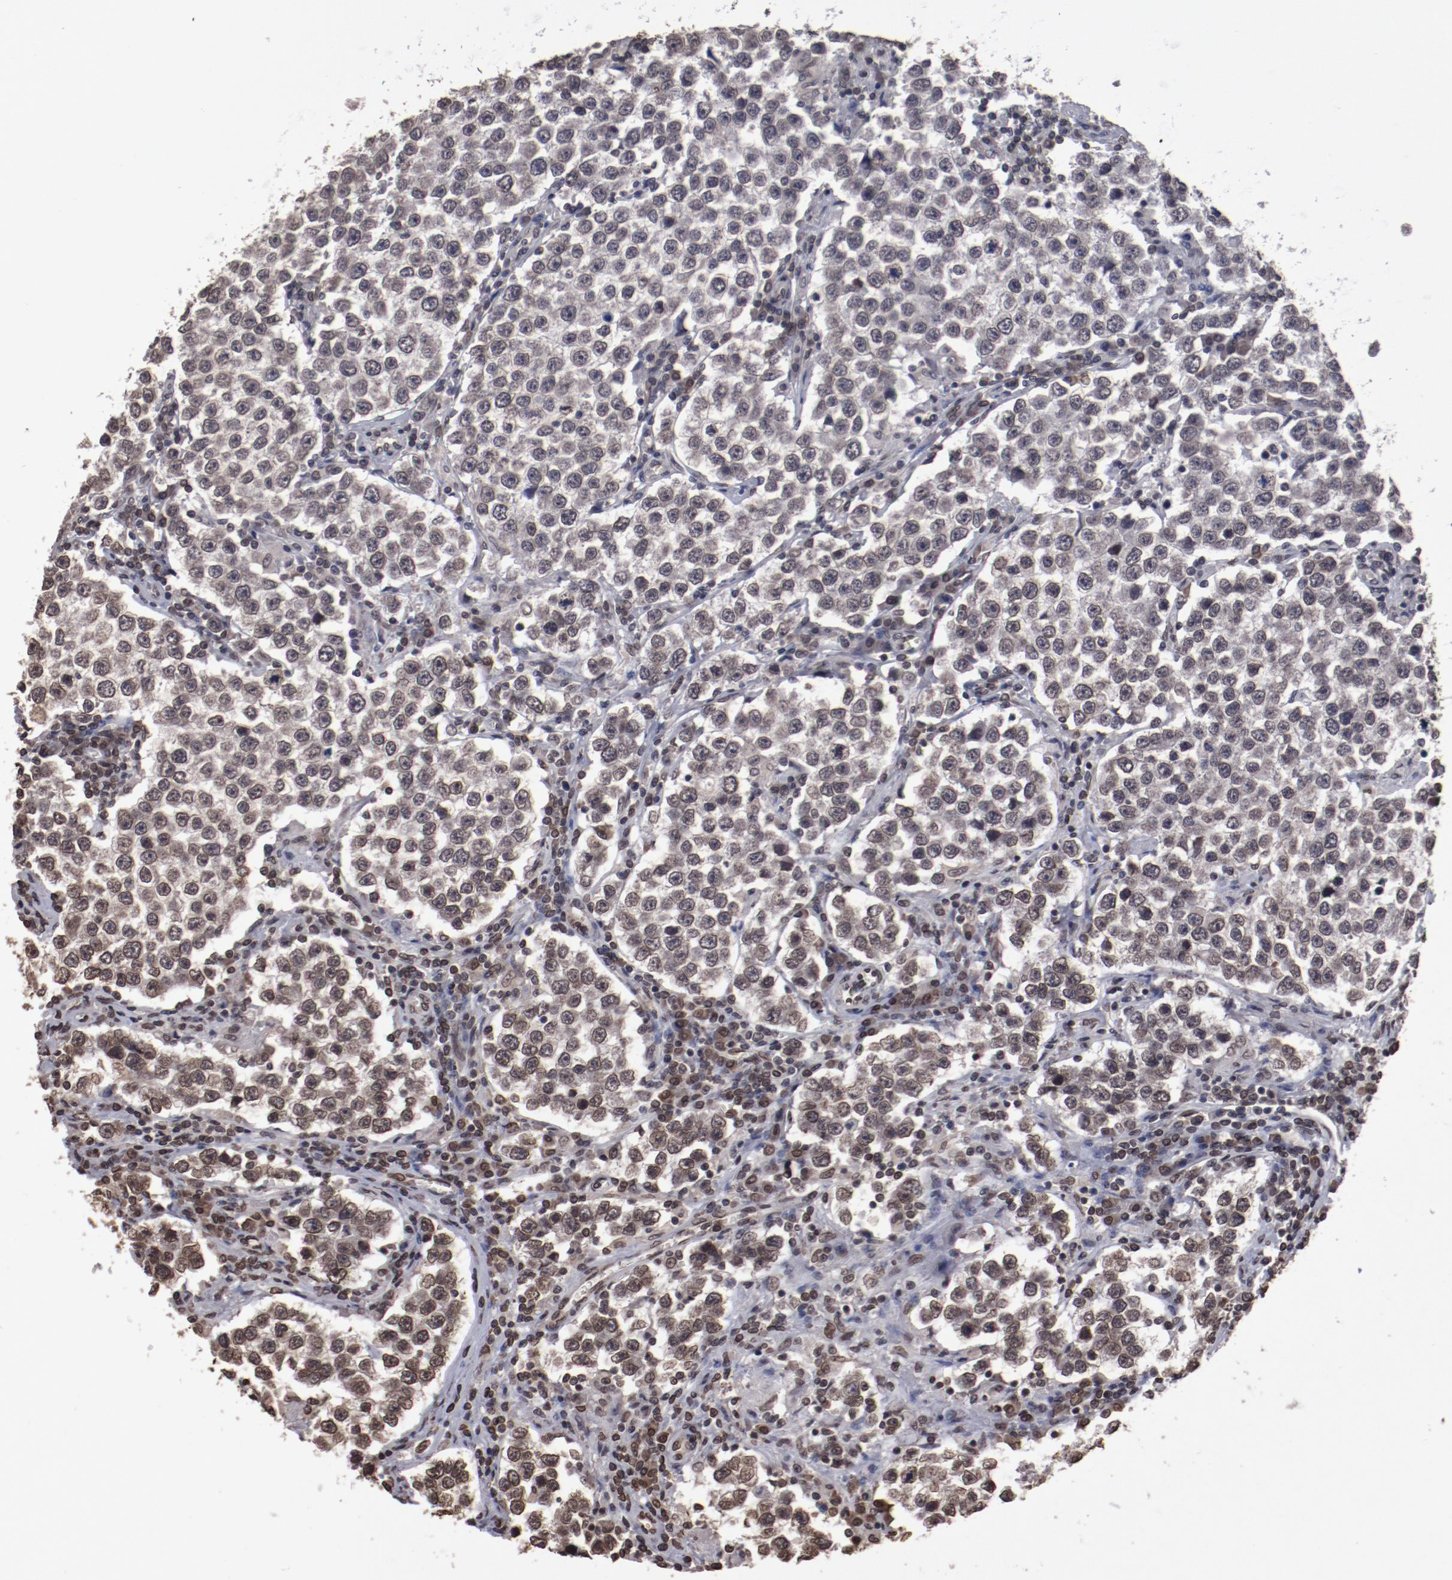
{"staining": {"intensity": "moderate", "quantity": ">75%", "location": "nuclear"}, "tissue": "testis cancer", "cell_type": "Tumor cells", "image_type": "cancer", "snomed": [{"axis": "morphology", "description": "Seminoma, NOS"}, {"axis": "topography", "description": "Testis"}], "caption": "A medium amount of moderate nuclear expression is identified in approximately >75% of tumor cells in testis seminoma tissue.", "gene": "AKT1", "patient": {"sex": "male", "age": 36}}